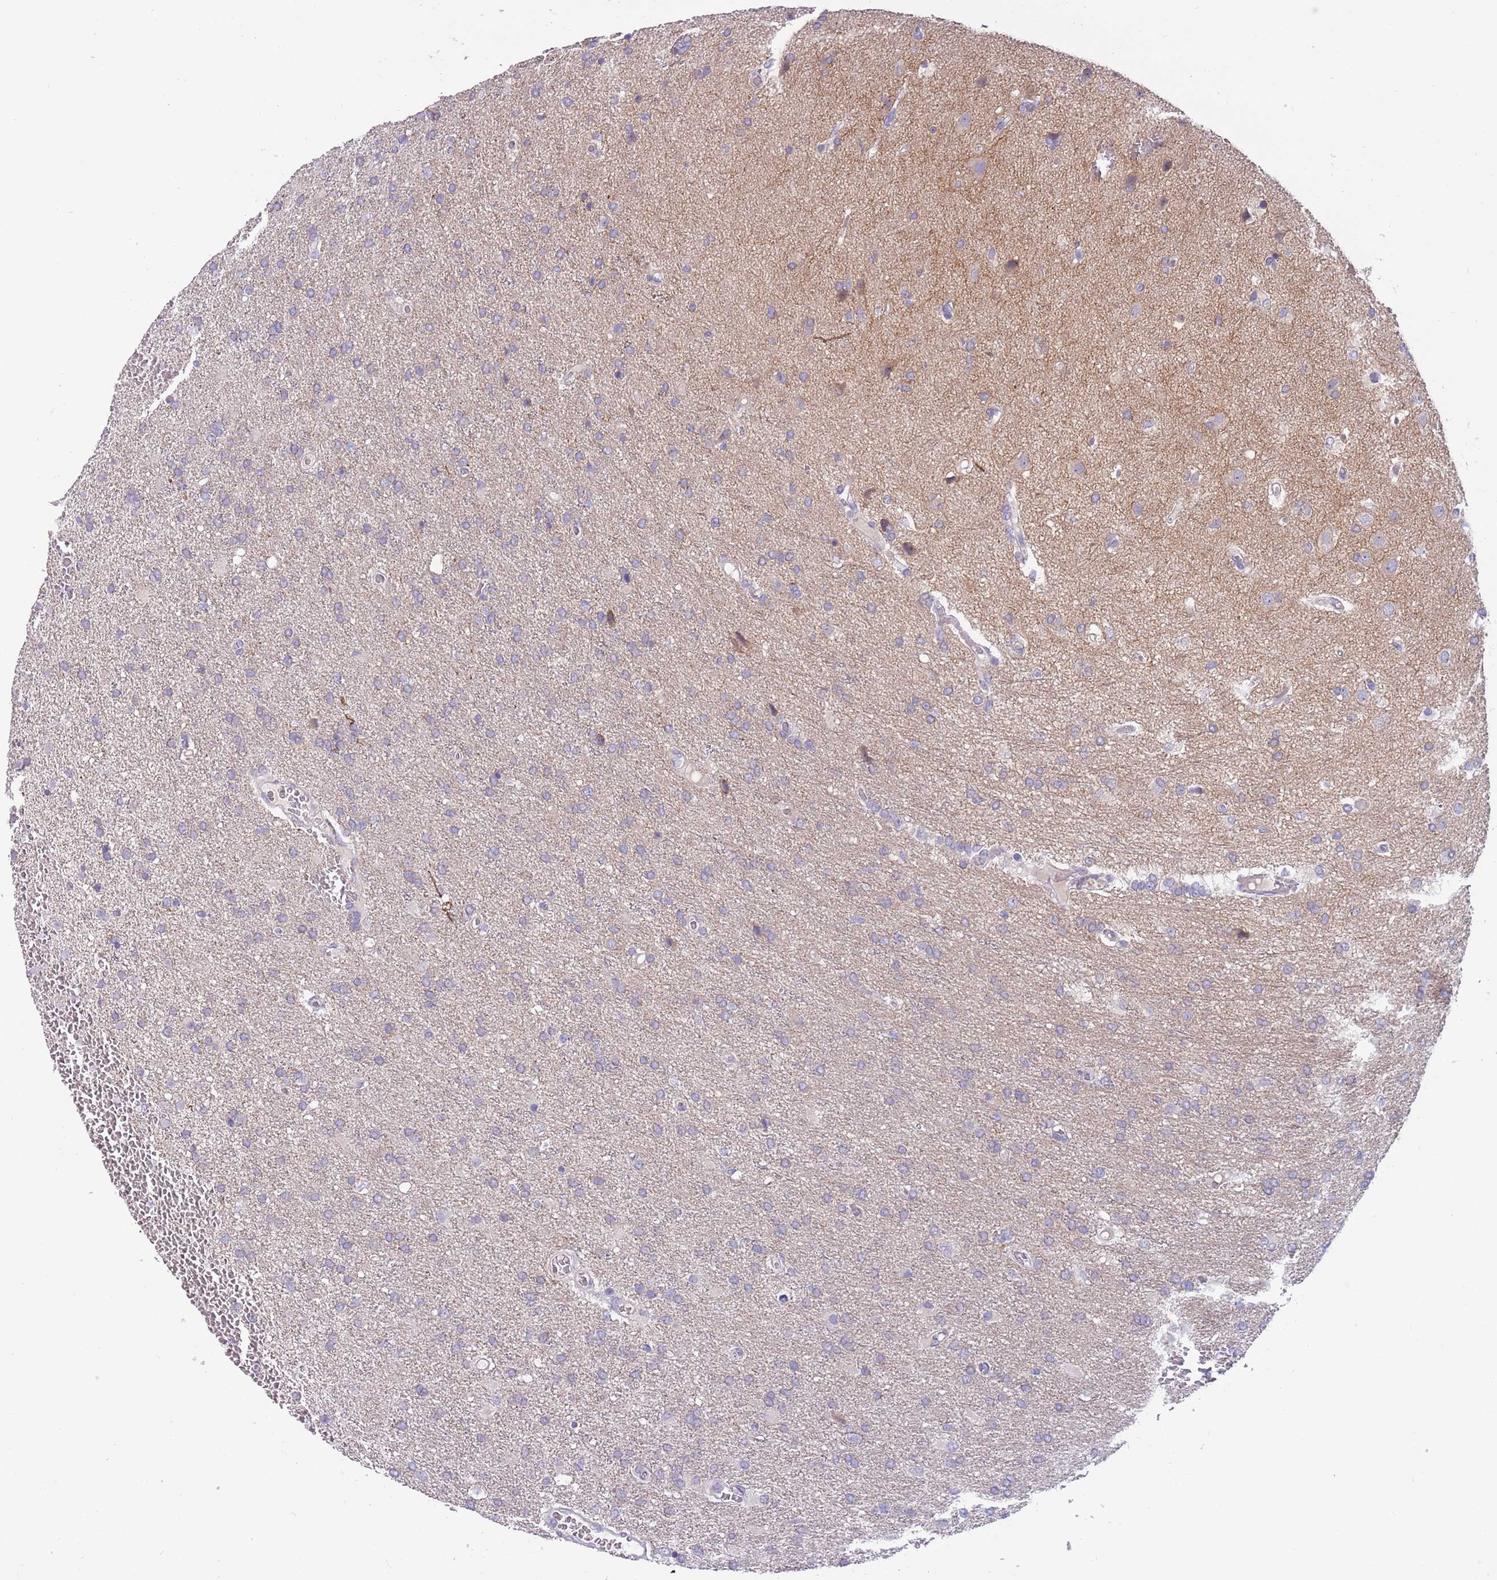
{"staining": {"intensity": "negative", "quantity": "none", "location": "none"}, "tissue": "glioma", "cell_type": "Tumor cells", "image_type": "cancer", "snomed": [{"axis": "morphology", "description": "Glioma, malignant, High grade"}, {"axis": "topography", "description": "Brain"}], "caption": "DAB immunohistochemical staining of malignant glioma (high-grade) demonstrates no significant expression in tumor cells.", "gene": "DDHD1", "patient": {"sex": "female", "age": 74}}